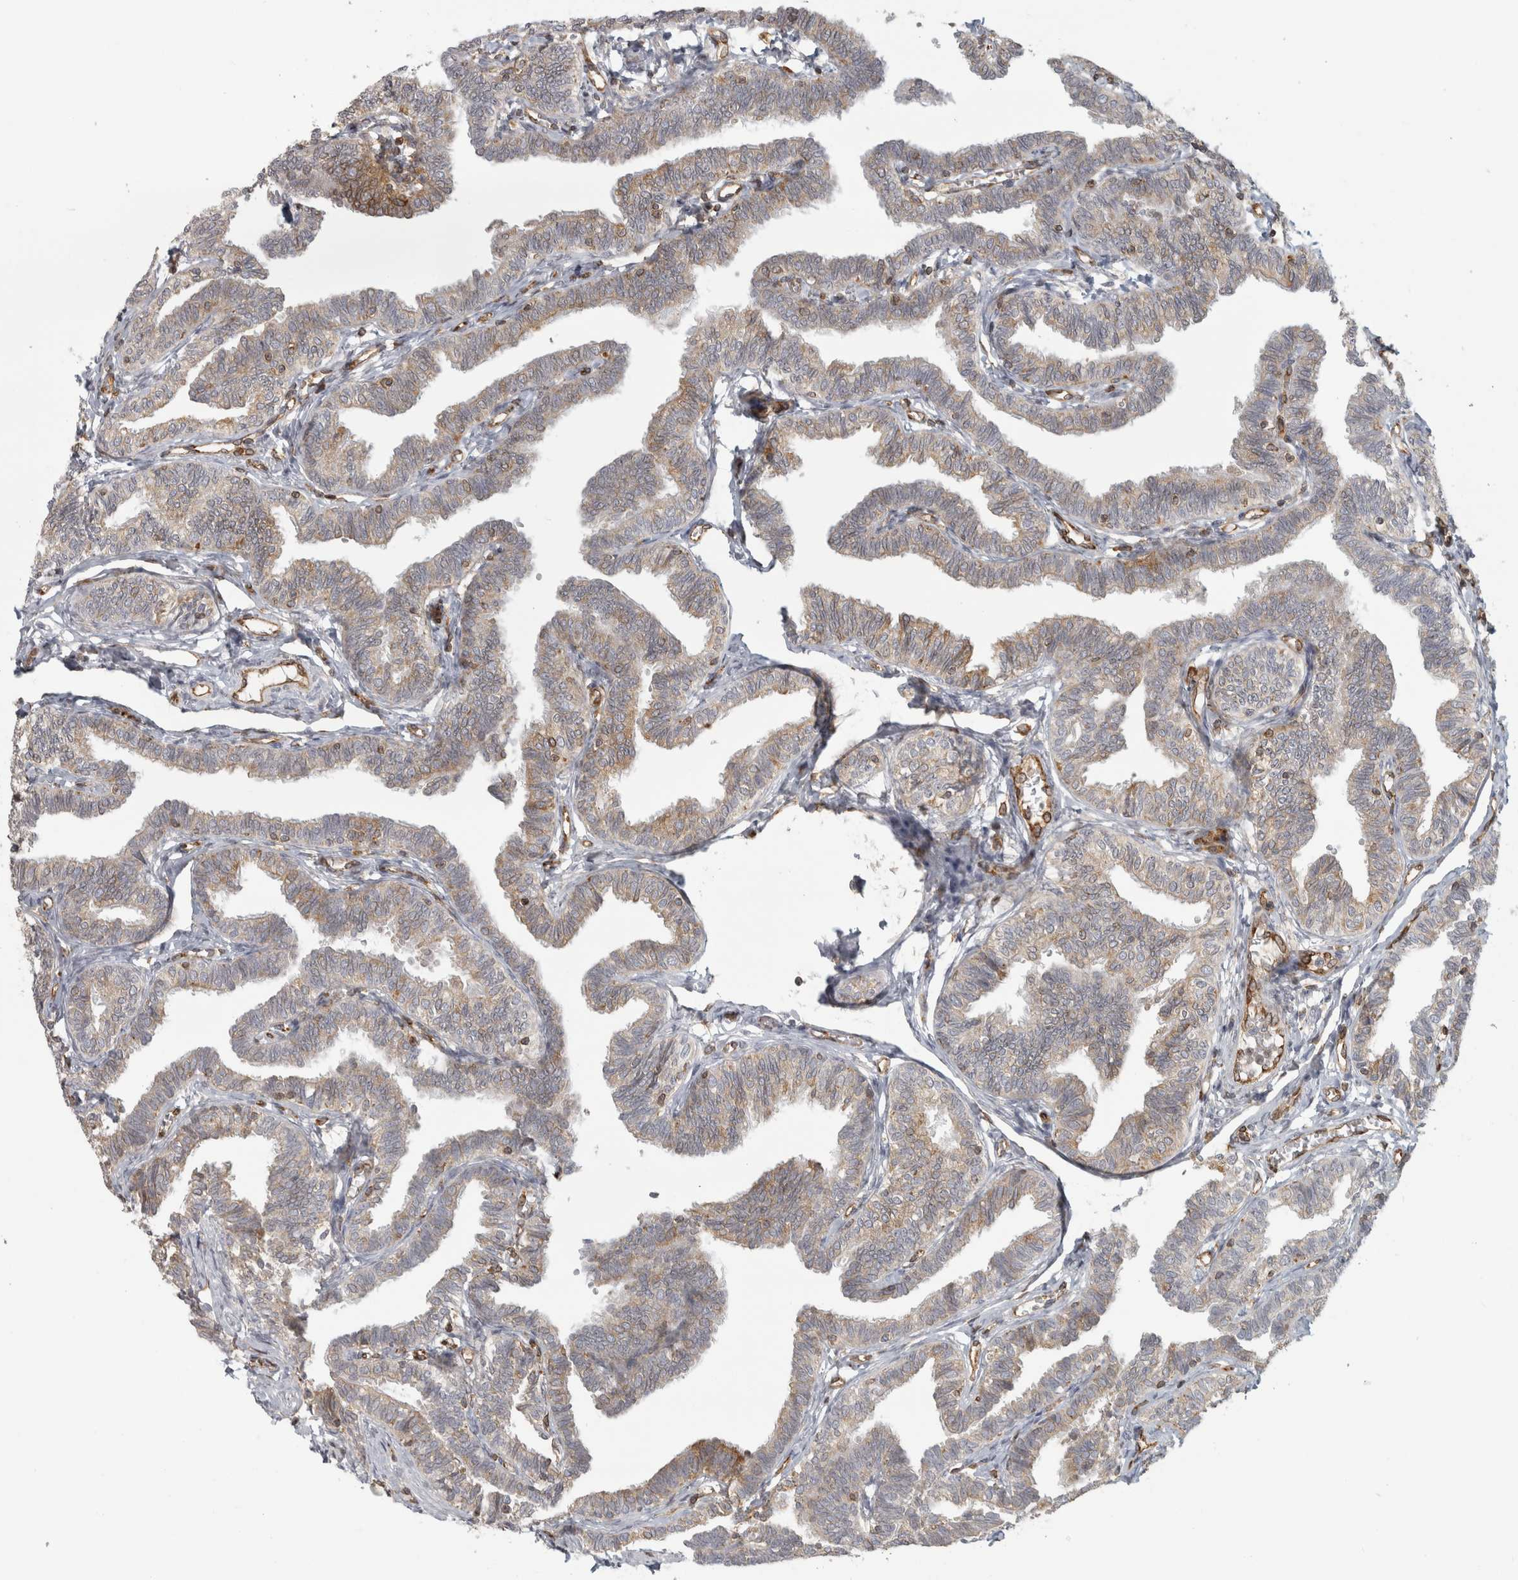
{"staining": {"intensity": "weak", "quantity": ">75%", "location": "cytoplasmic/membranous"}, "tissue": "fallopian tube", "cell_type": "Glandular cells", "image_type": "normal", "snomed": [{"axis": "morphology", "description": "Normal tissue, NOS"}, {"axis": "topography", "description": "Fallopian tube"}, {"axis": "topography", "description": "Ovary"}], "caption": "A brown stain shows weak cytoplasmic/membranous positivity of a protein in glandular cells of unremarkable human fallopian tube. The protein is shown in brown color, while the nuclei are stained blue.", "gene": "HLA", "patient": {"sex": "female", "age": 23}}